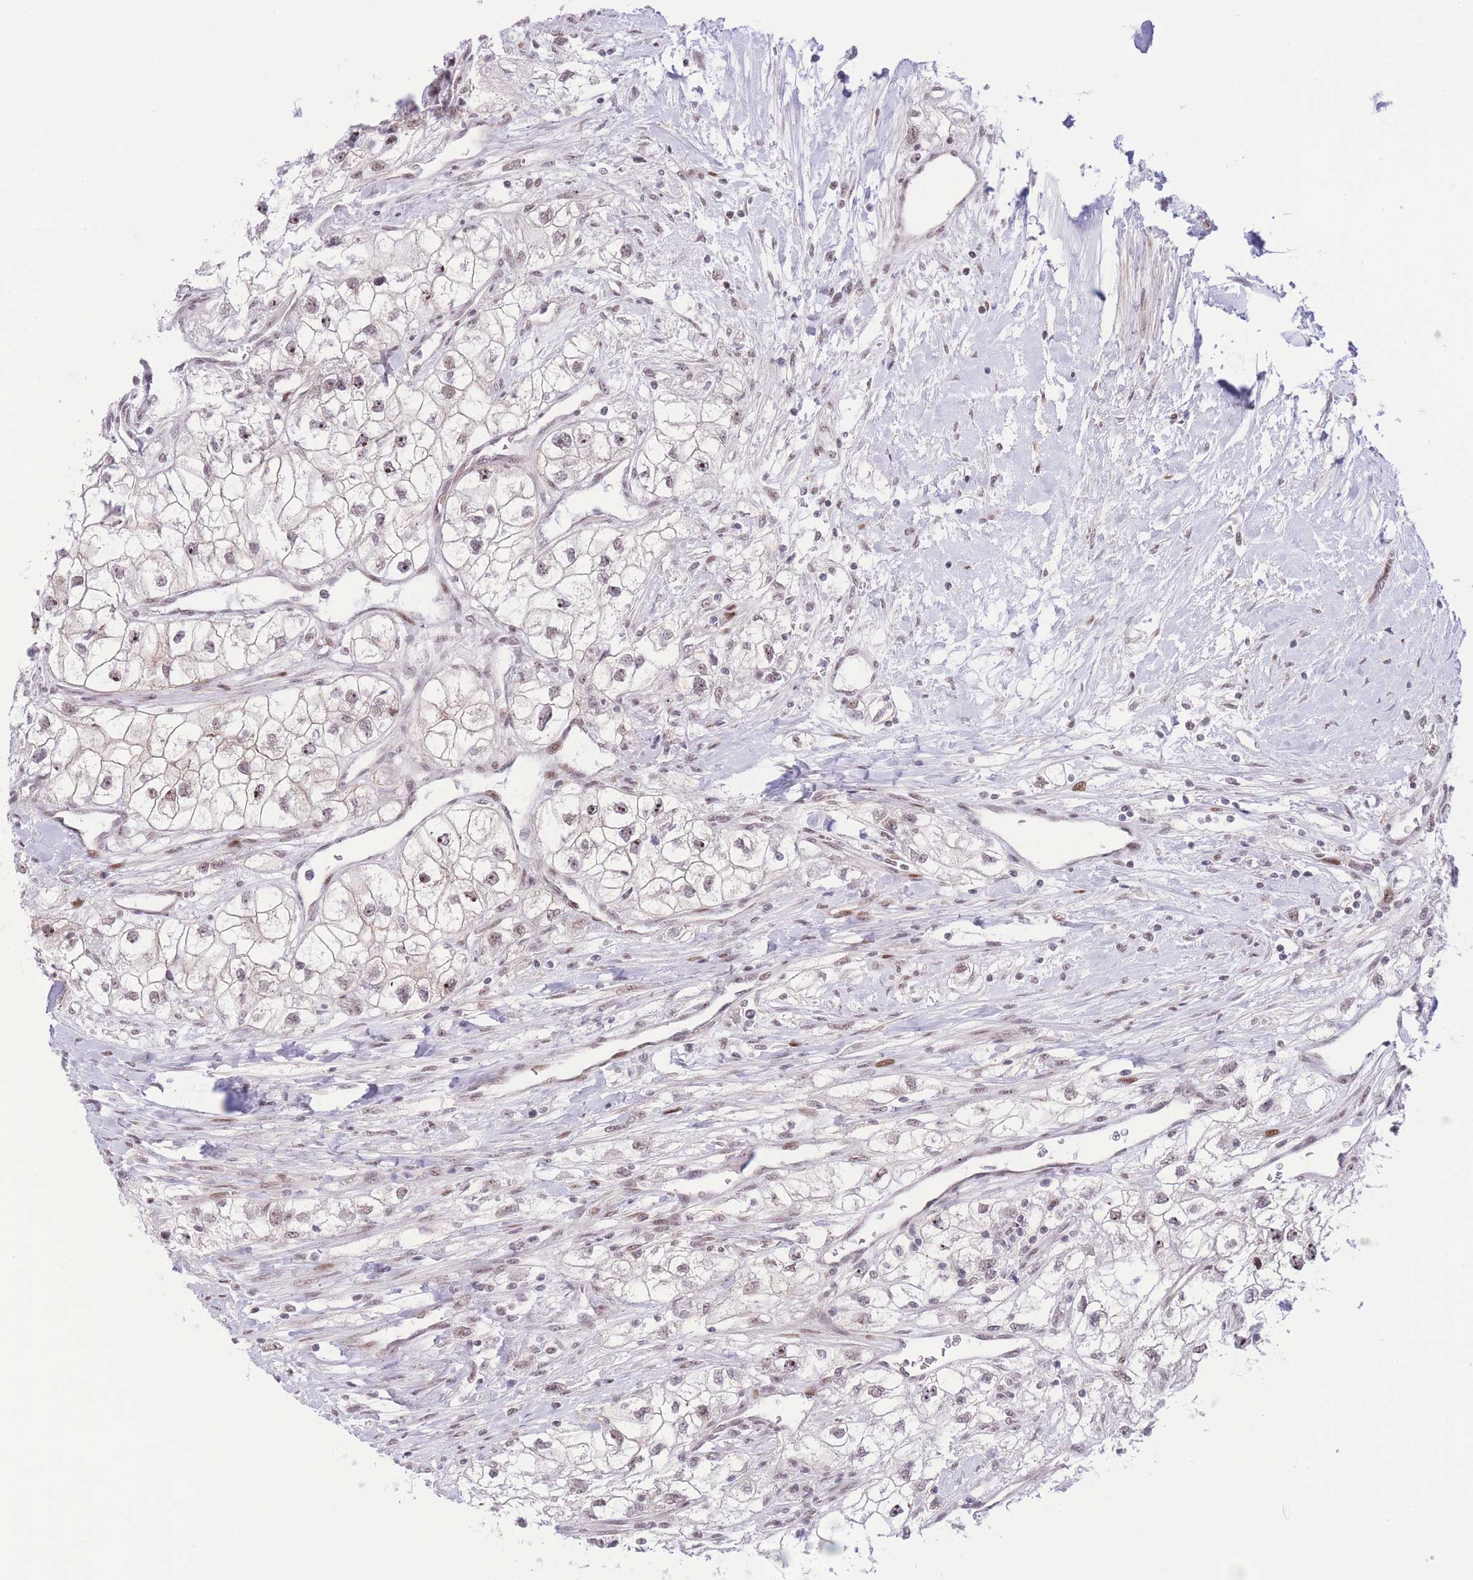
{"staining": {"intensity": "weak", "quantity": "25%-75%", "location": "nuclear"}, "tissue": "renal cancer", "cell_type": "Tumor cells", "image_type": "cancer", "snomed": [{"axis": "morphology", "description": "Adenocarcinoma, NOS"}, {"axis": "topography", "description": "Kidney"}], "caption": "Weak nuclear staining for a protein is seen in approximately 25%-75% of tumor cells of renal adenocarcinoma using immunohistochemistry (IHC).", "gene": "PCIF1", "patient": {"sex": "male", "age": 59}}